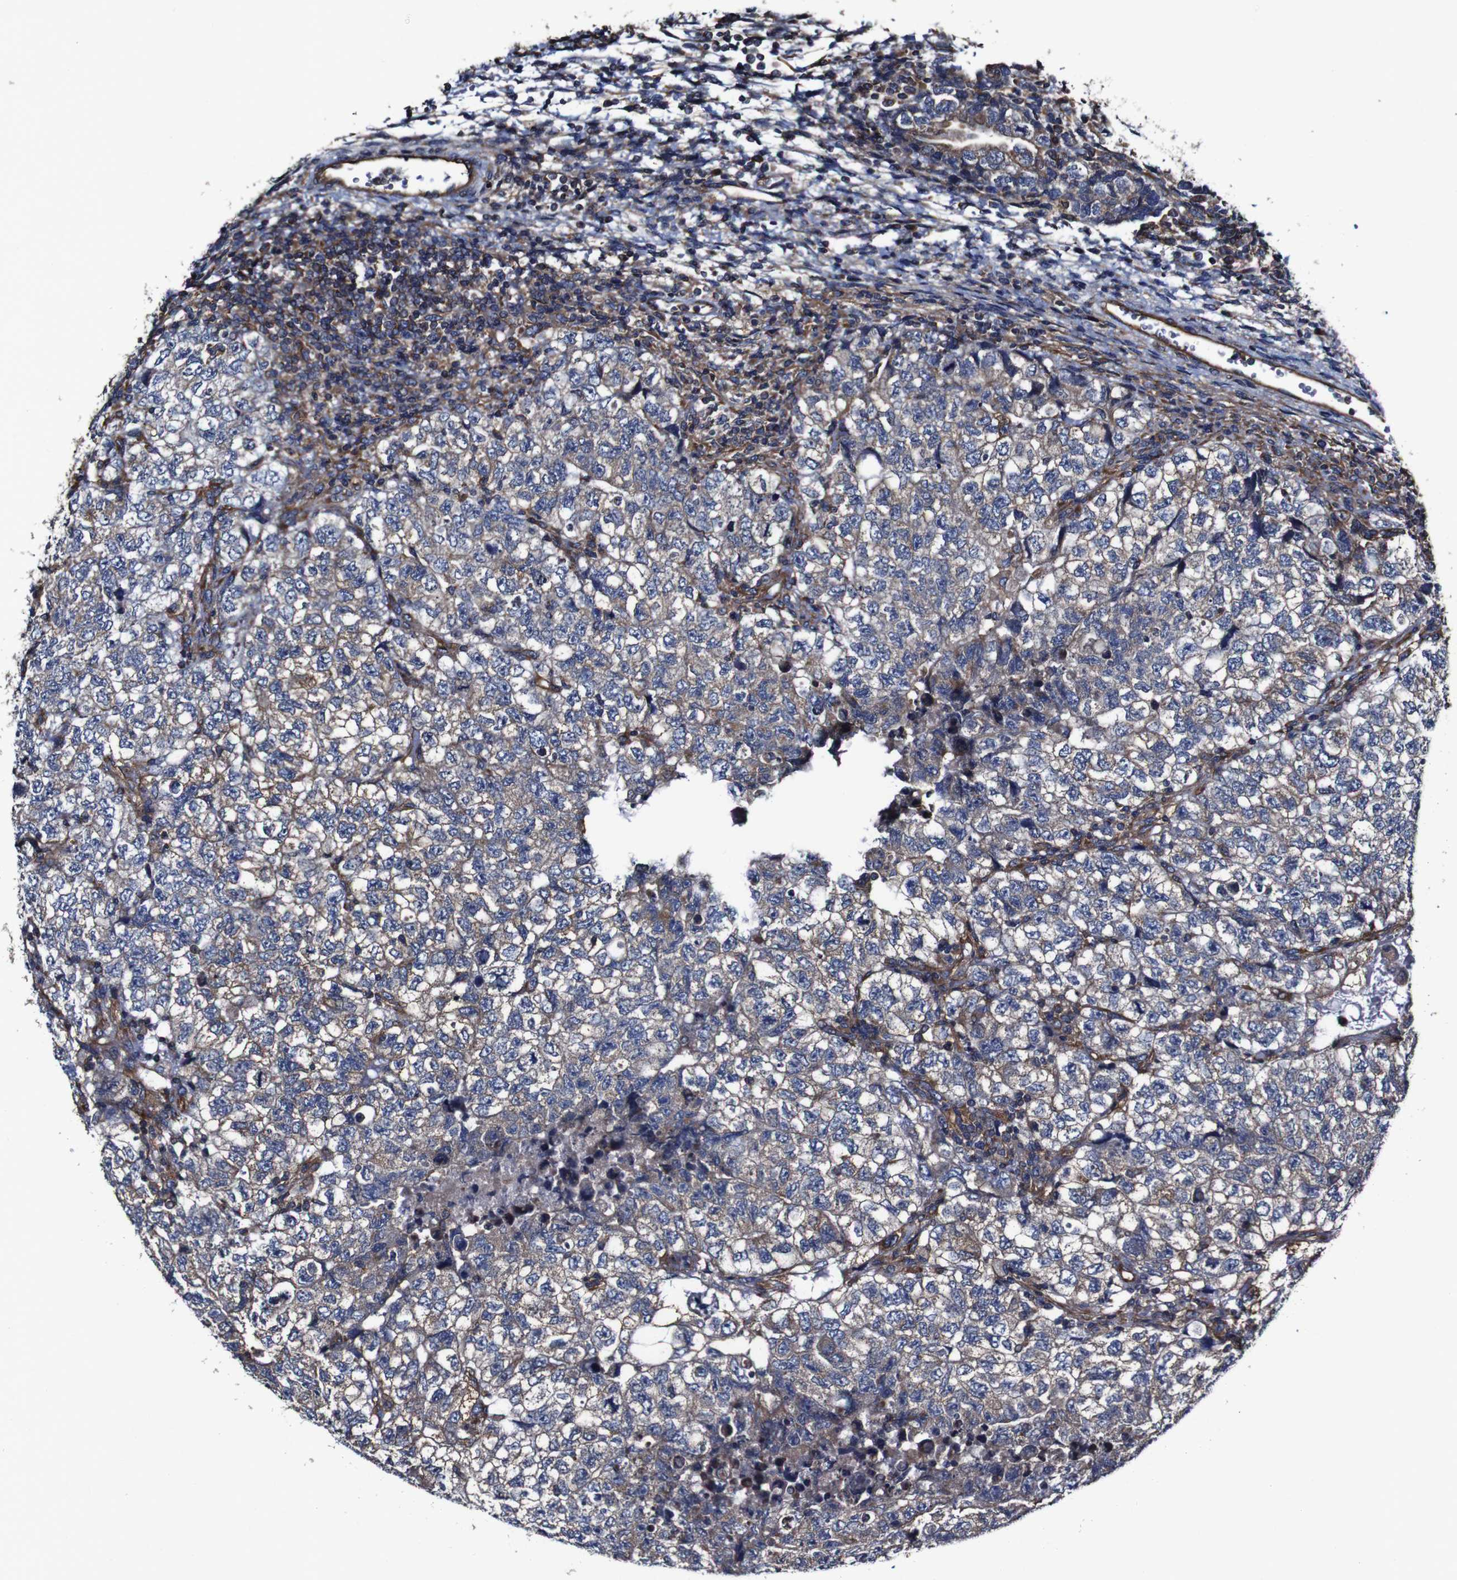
{"staining": {"intensity": "moderate", "quantity": "25%-75%", "location": "cytoplasmic/membranous"}, "tissue": "testis cancer", "cell_type": "Tumor cells", "image_type": "cancer", "snomed": [{"axis": "morphology", "description": "Carcinoma, Embryonal, NOS"}, {"axis": "topography", "description": "Testis"}], "caption": "A micrograph of human testis cancer (embryonal carcinoma) stained for a protein shows moderate cytoplasmic/membranous brown staining in tumor cells. The protein is stained brown, and the nuclei are stained in blue (DAB (3,3'-diaminobenzidine) IHC with brightfield microscopy, high magnification).", "gene": "CSF1R", "patient": {"sex": "male", "age": 36}}